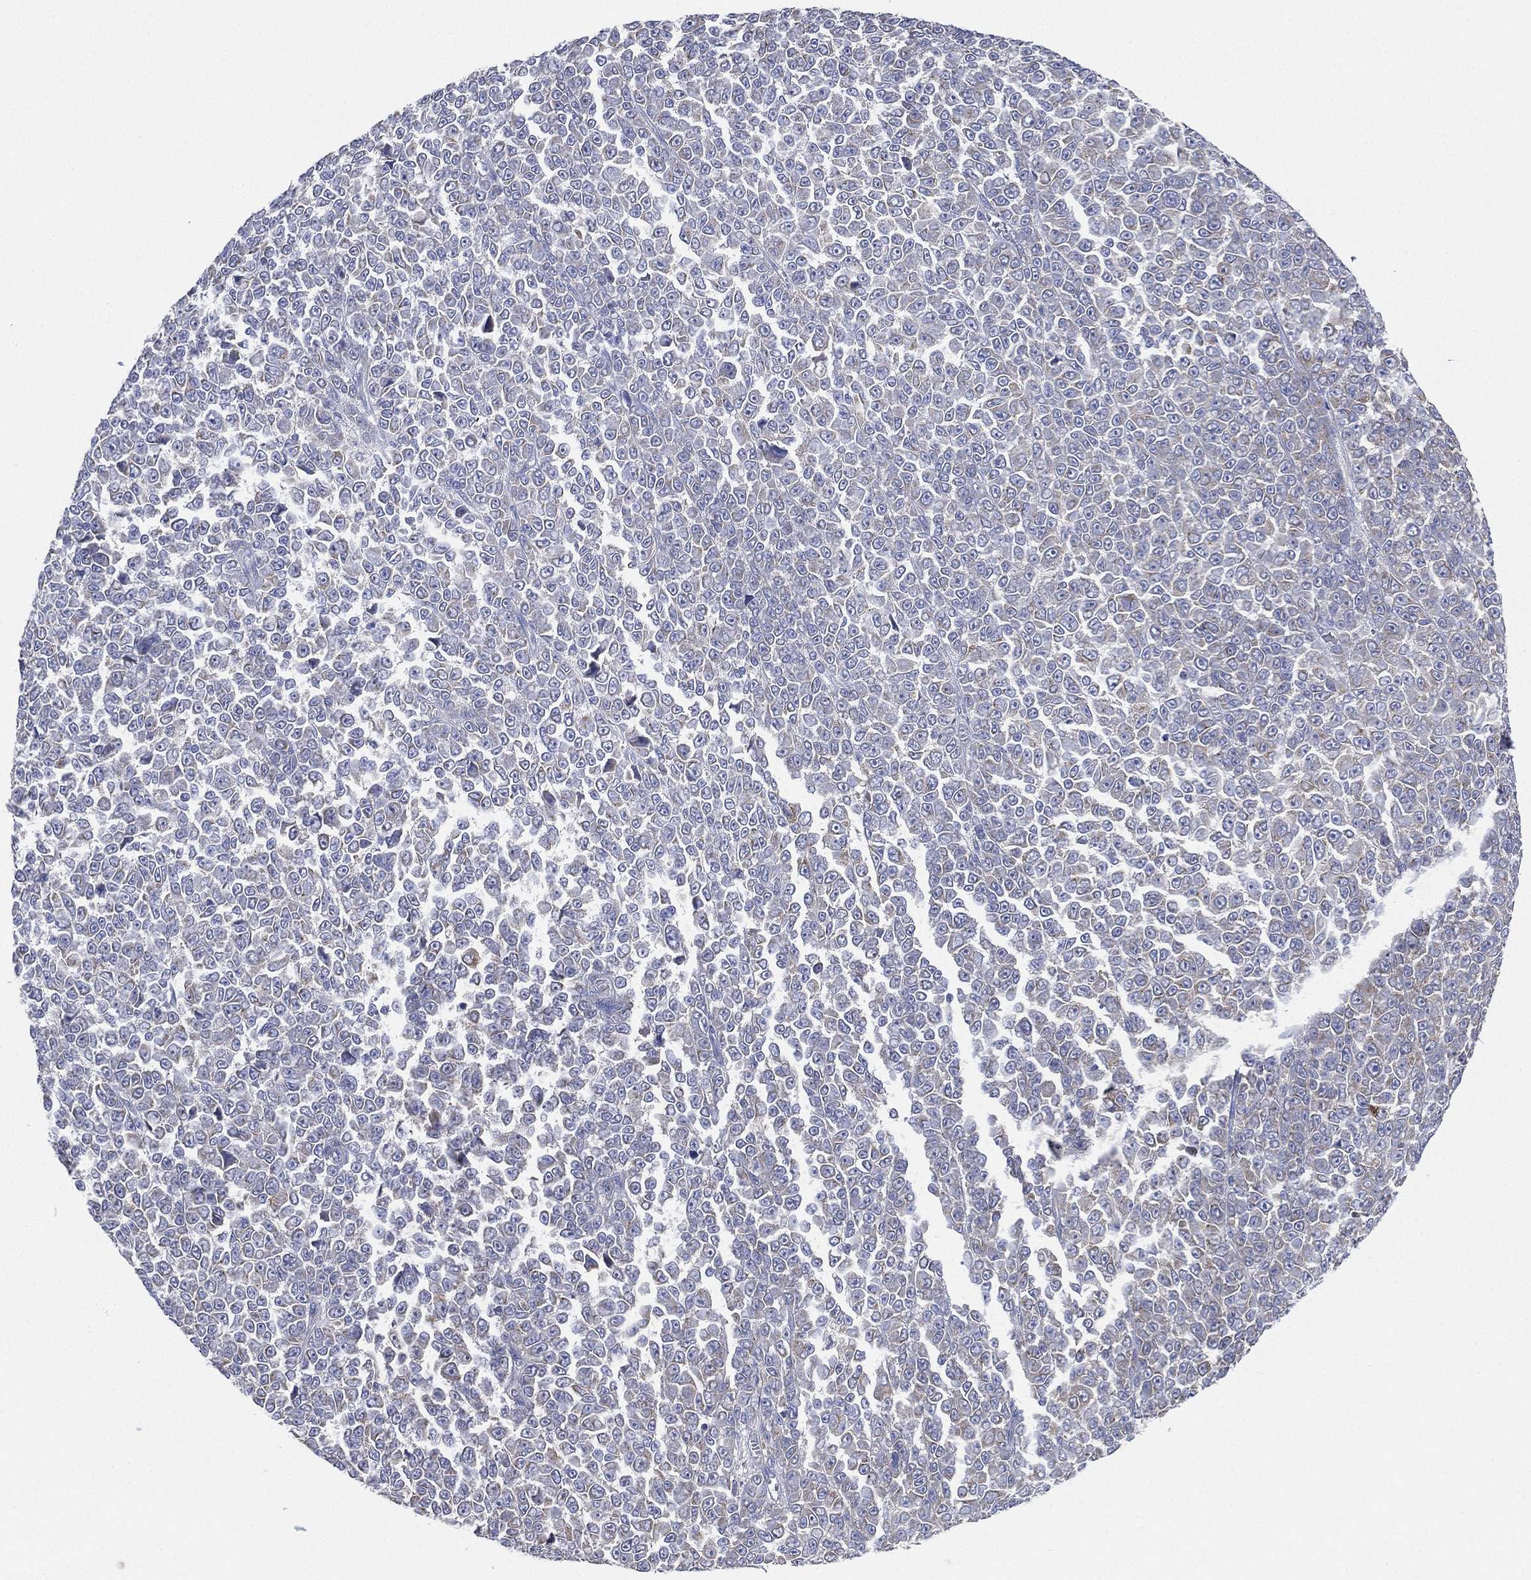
{"staining": {"intensity": "weak", "quantity": "<25%", "location": "cytoplasmic/membranous"}, "tissue": "melanoma", "cell_type": "Tumor cells", "image_type": "cancer", "snomed": [{"axis": "morphology", "description": "Malignant melanoma, NOS"}, {"axis": "topography", "description": "Skin"}], "caption": "The micrograph reveals no significant positivity in tumor cells of melanoma.", "gene": "ATP8A2", "patient": {"sex": "female", "age": 95}}